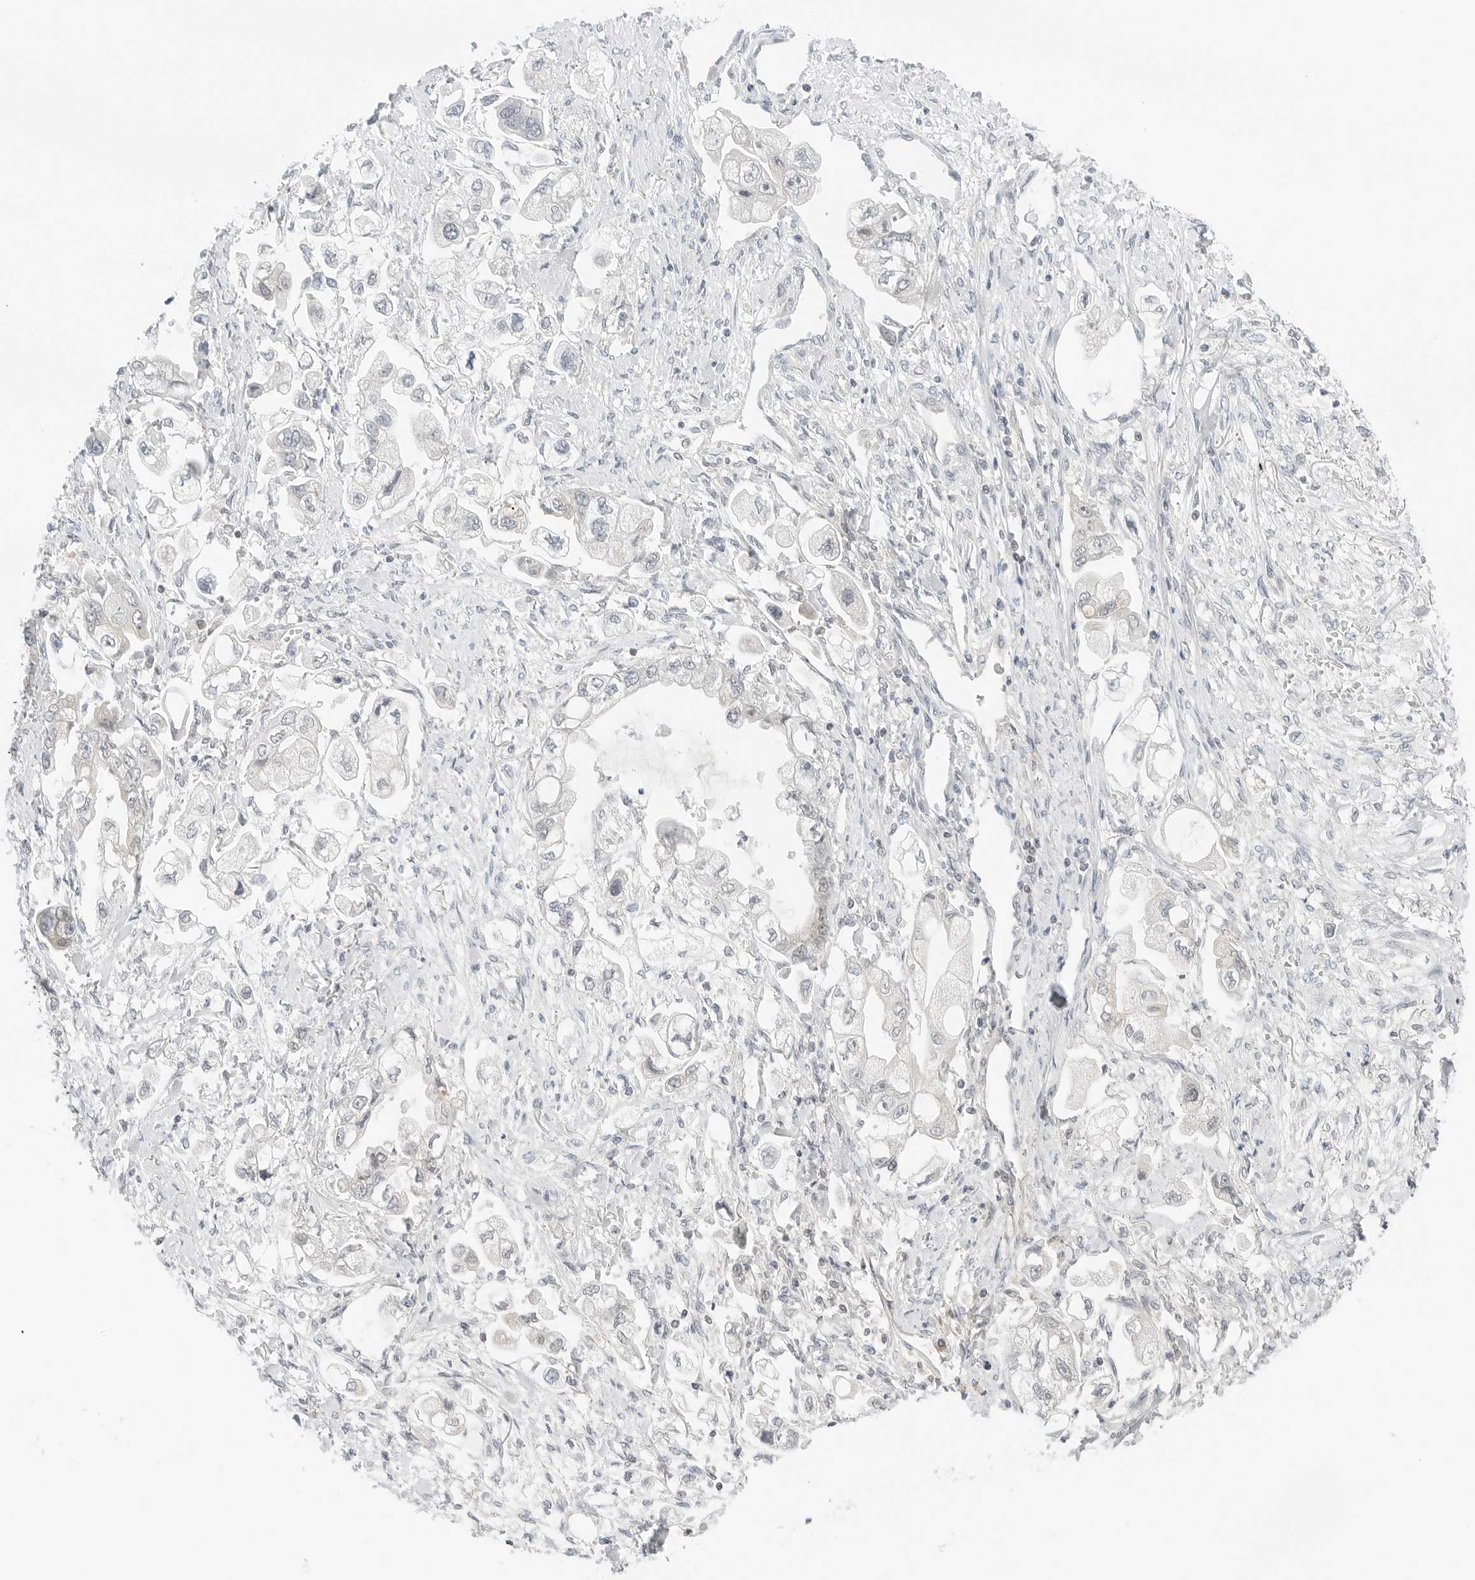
{"staining": {"intensity": "negative", "quantity": "none", "location": "none"}, "tissue": "stomach cancer", "cell_type": "Tumor cells", "image_type": "cancer", "snomed": [{"axis": "morphology", "description": "Adenocarcinoma, NOS"}, {"axis": "topography", "description": "Stomach"}], "caption": "Stomach cancer (adenocarcinoma) was stained to show a protein in brown. There is no significant positivity in tumor cells.", "gene": "IQCC", "patient": {"sex": "male", "age": 62}}